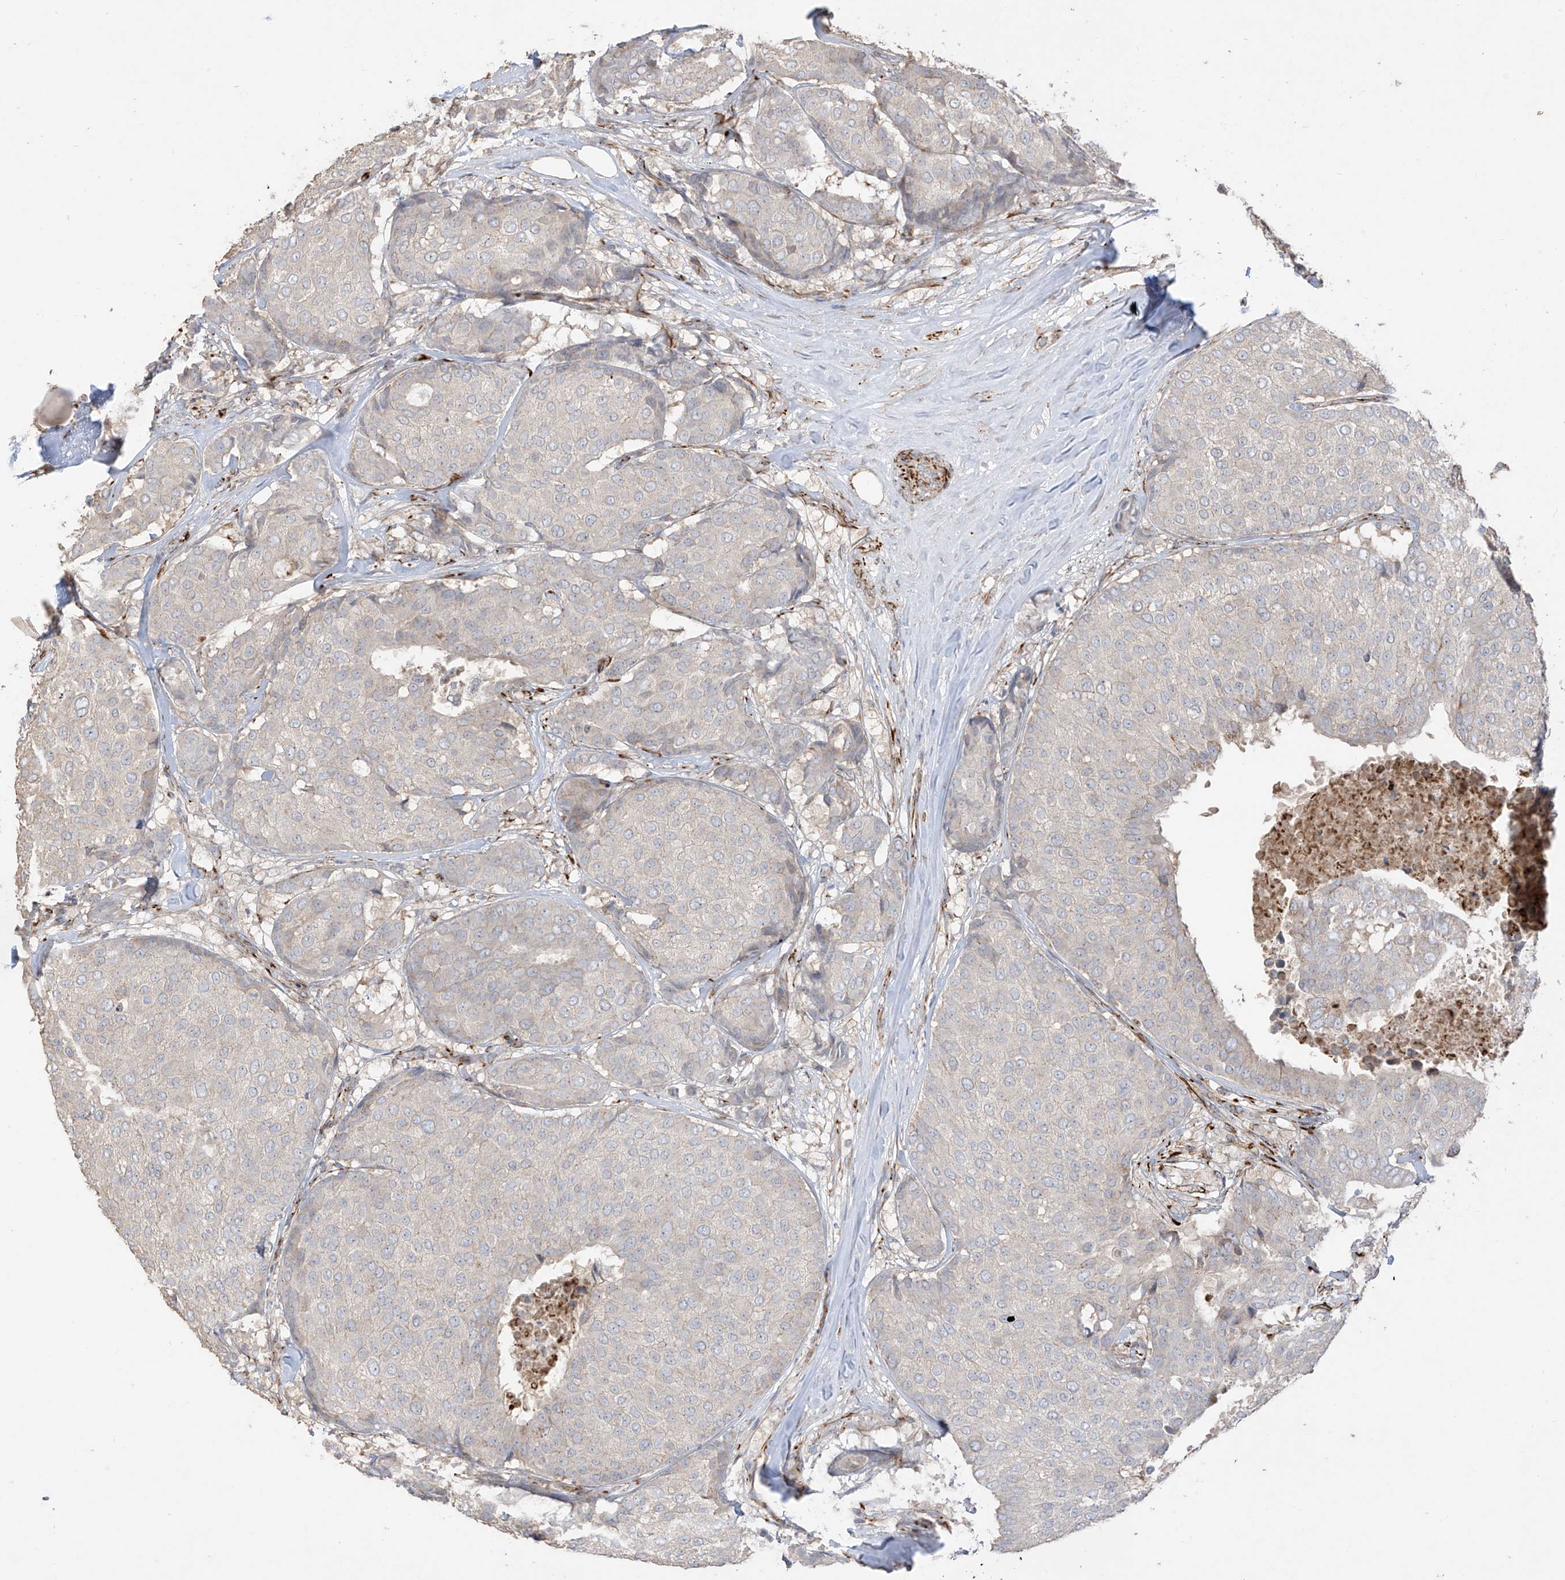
{"staining": {"intensity": "negative", "quantity": "none", "location": "none"}, "tissue": "breast cancer", "cell_type": "Tumor cells", "image_type": "cancer", "snomed": [{"axis": "morphology", "description": "Duct carcinoma"}, {"axis": "topography", "description": "Breast"}], "caption": "High magnification brightfield microscopy of intraductal carcinoma (breast) stained with DAB (3,3'-diaminobenzidine) (brown) and counterstained with hematoxylin (blue): tumor cells show no significant positivity.", "gene": "DCDC2", "patient": {"sex": "female", "age": 75}}